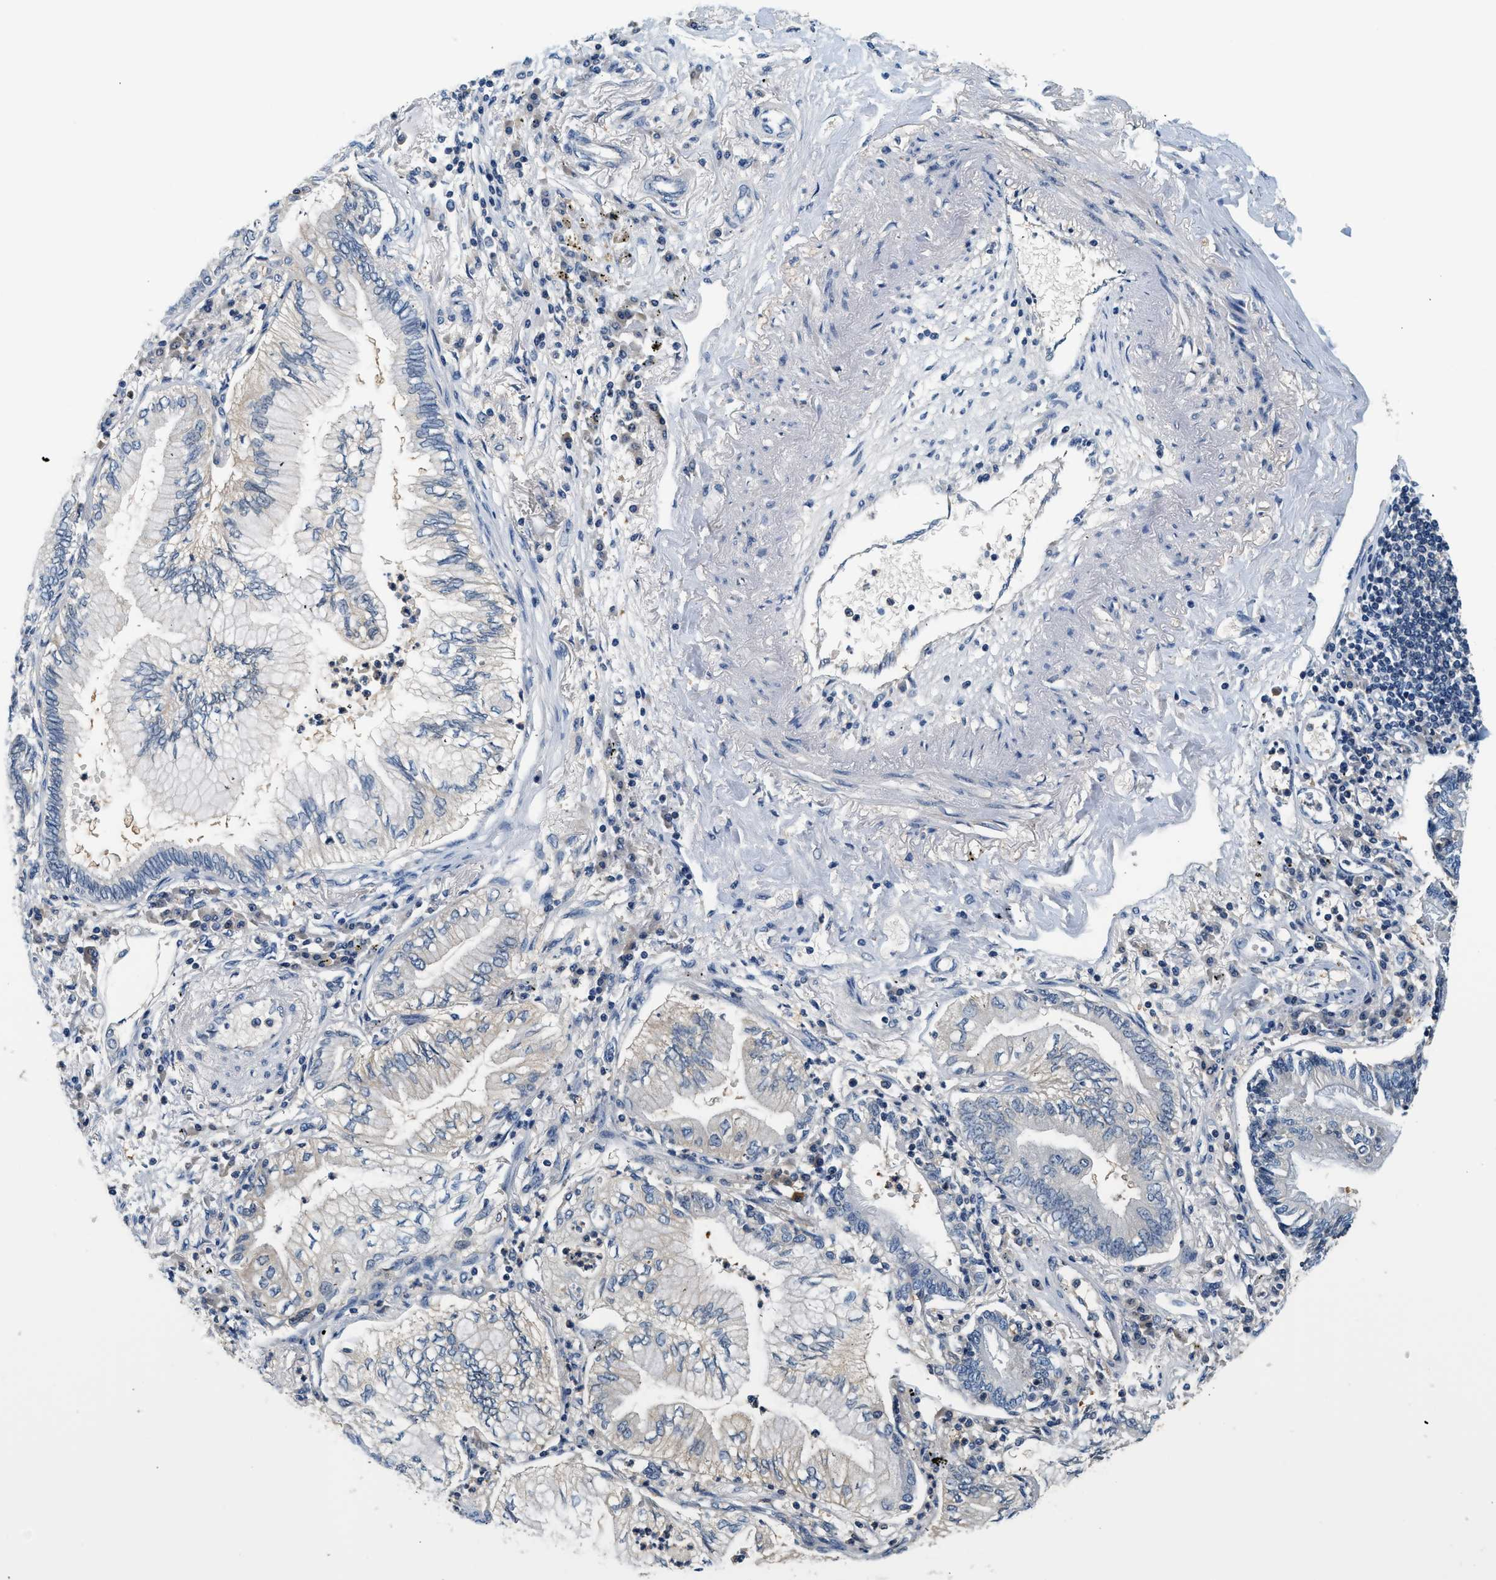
{"staining": {"intensity": "negative", "quantity": "none", "location": "none"}, "tissue": "lung cancer", "cell_type": "Tumor cells", "image_type": "cancer", "snomed": [{"axis": "morphology", "description": "Normal tissue, NOS"}, {"axis": "morphology", "description": "Adenocarcinoma, NOS"}, {"axis": "topography", "description": "Bronchus"}, {"axis": "topography", "description": "Lung"}], "caption": "Immunohistochemistry photomicrograph of adenocarcinoma (lung) stained for a protein (brown), which shows no positivity in tumor cells.", "gene": "SLC35E1", "patient": {"sex": "female", "age": 70}}